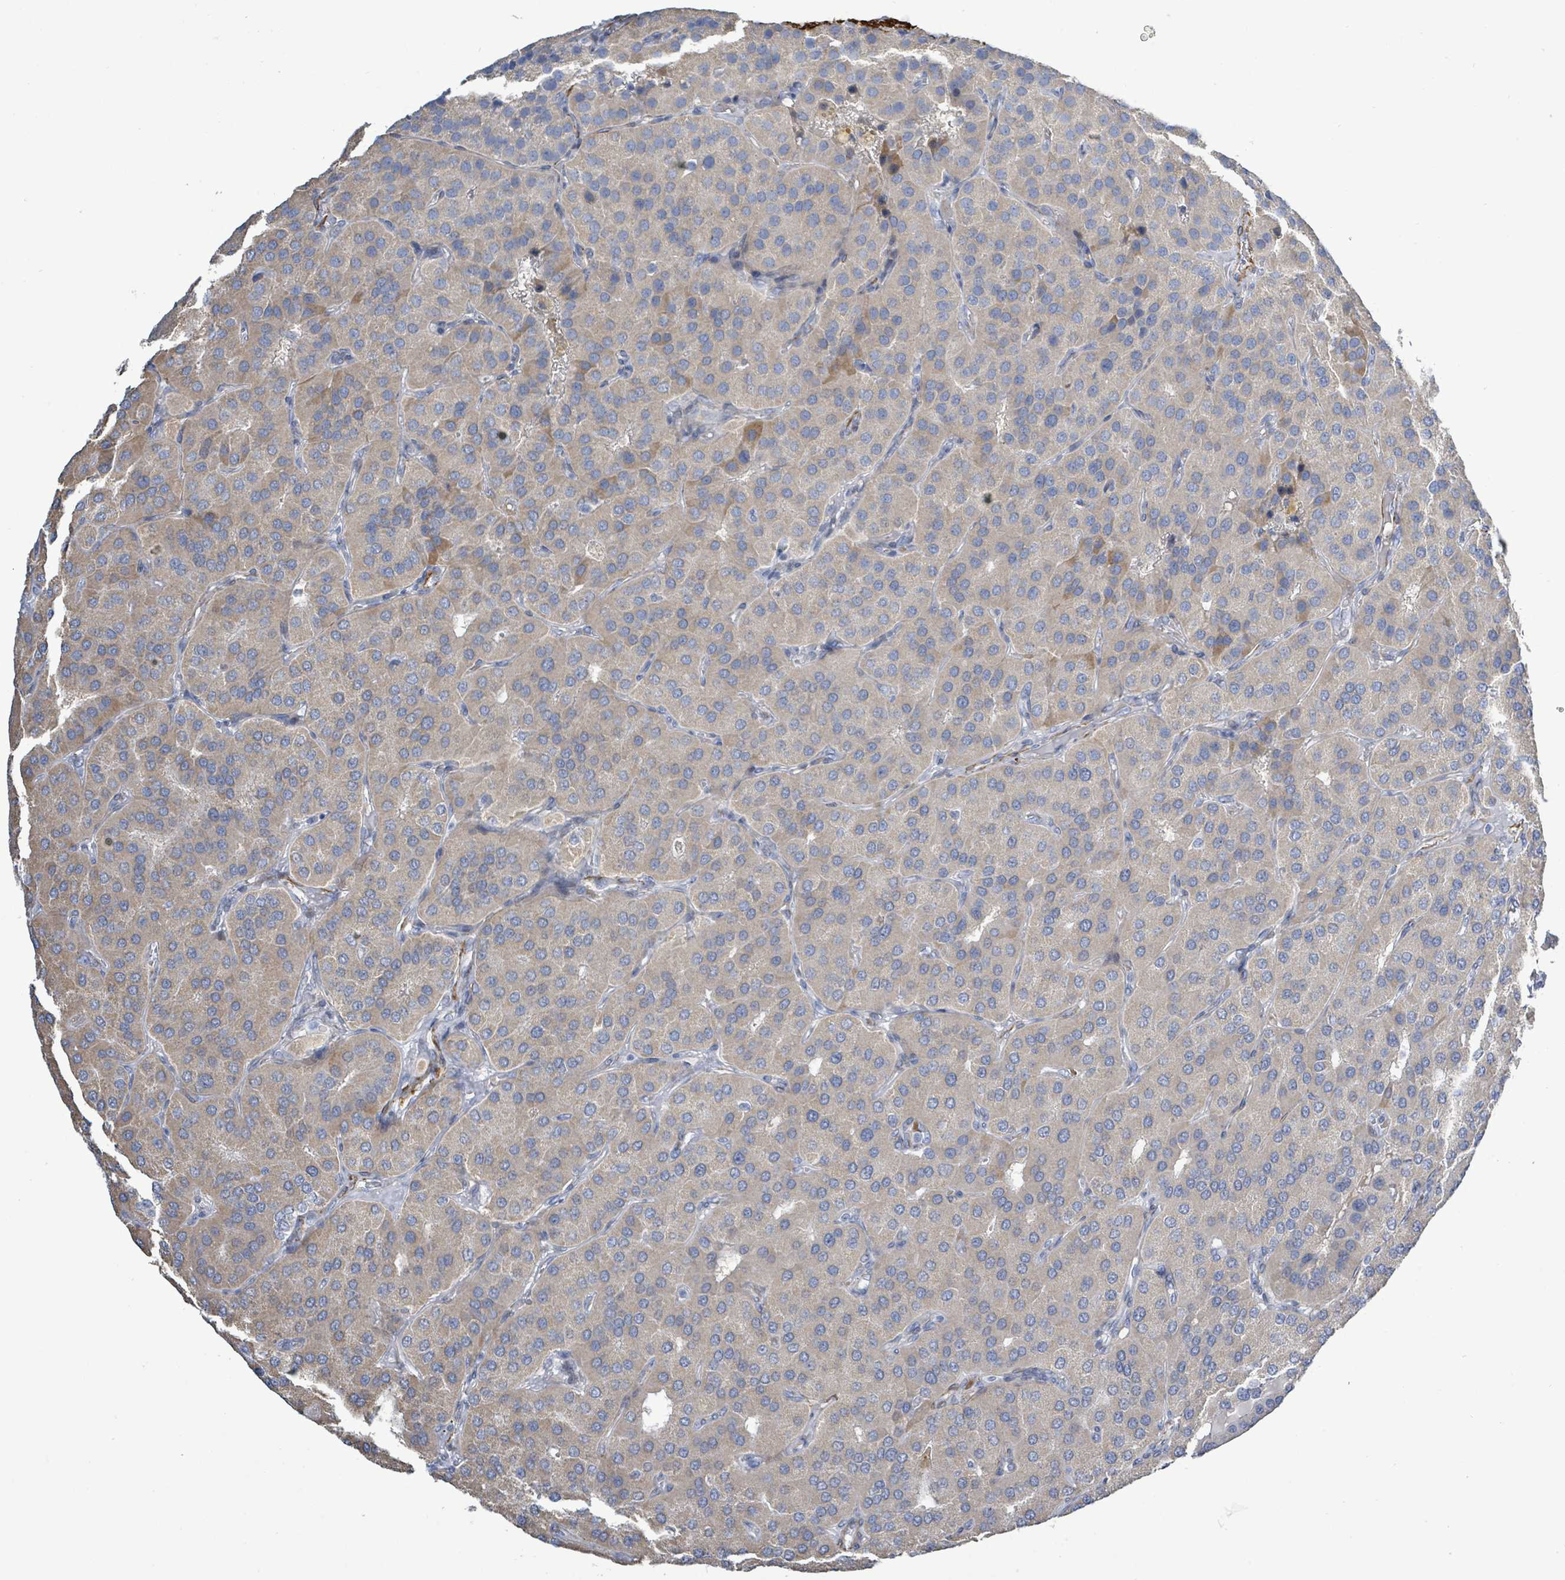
{"staining": {"intensity": "weak", "quantity": "25%-75%", "location": "cytoplasmic/membranous"}, "tissue": "parathyroid gland", "cell_type": "Glandular cells", "image_type": "normal", "snomed": [{"axis": "morphology", "description": "Normal tissue, NOS"}, {"axis": "morphology", "description": "Adenoma, NOS"}, {"axis": "topography", "description": "Parathyroid gland"}], "caption": "An immunohistochemistry (IHC) micrograph of normal tissue is shown. Protein staining in brown shows weak cytoplasmic/membranous positivity in parathyroid gland within glandular cells.", "gene": "DMRTC1B", "patient": {"sex": "female", "age": 86}}